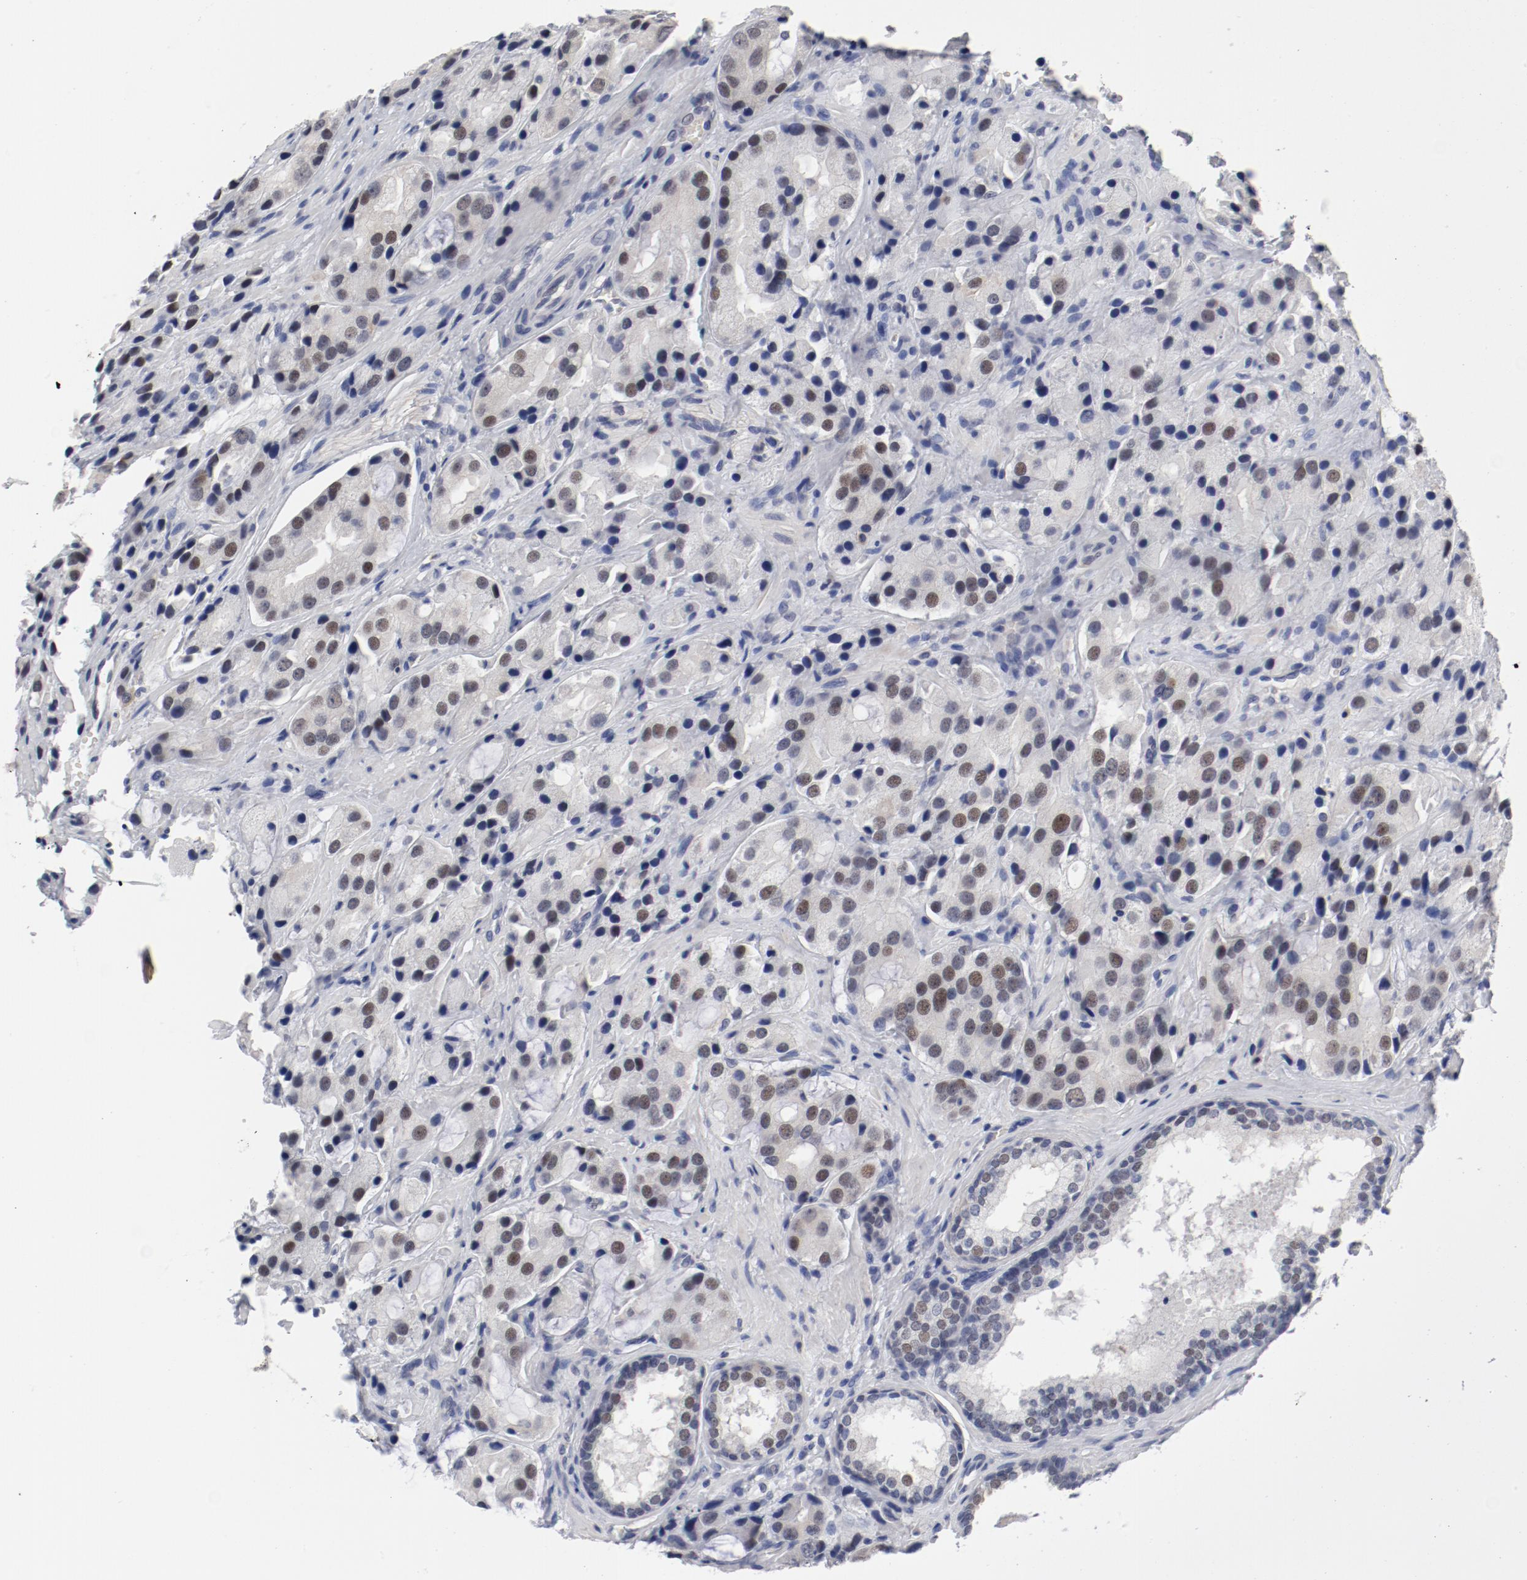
{"staining": {"intensity": "weak", "quantity": "25%-75%", "location": "nuclear"}, "tissue": "prostate cancer", "cell_type": "Tumor cells", "image_type": "cancer", "snomed": [{"axis": "morphology", "description": "Adenocarcinoma, High grade"}, {"axis": "topography", "description": "Prostate"}], "caption": "Human prostate cancer (adenocarcinoma (high-grade)) stained with a brown dye reveals weak nuclear positive staining in approximately 25%-75% of tumor cells.", "gene": "ANKLE2", "patient": {"sex": "male", "age": 70}}